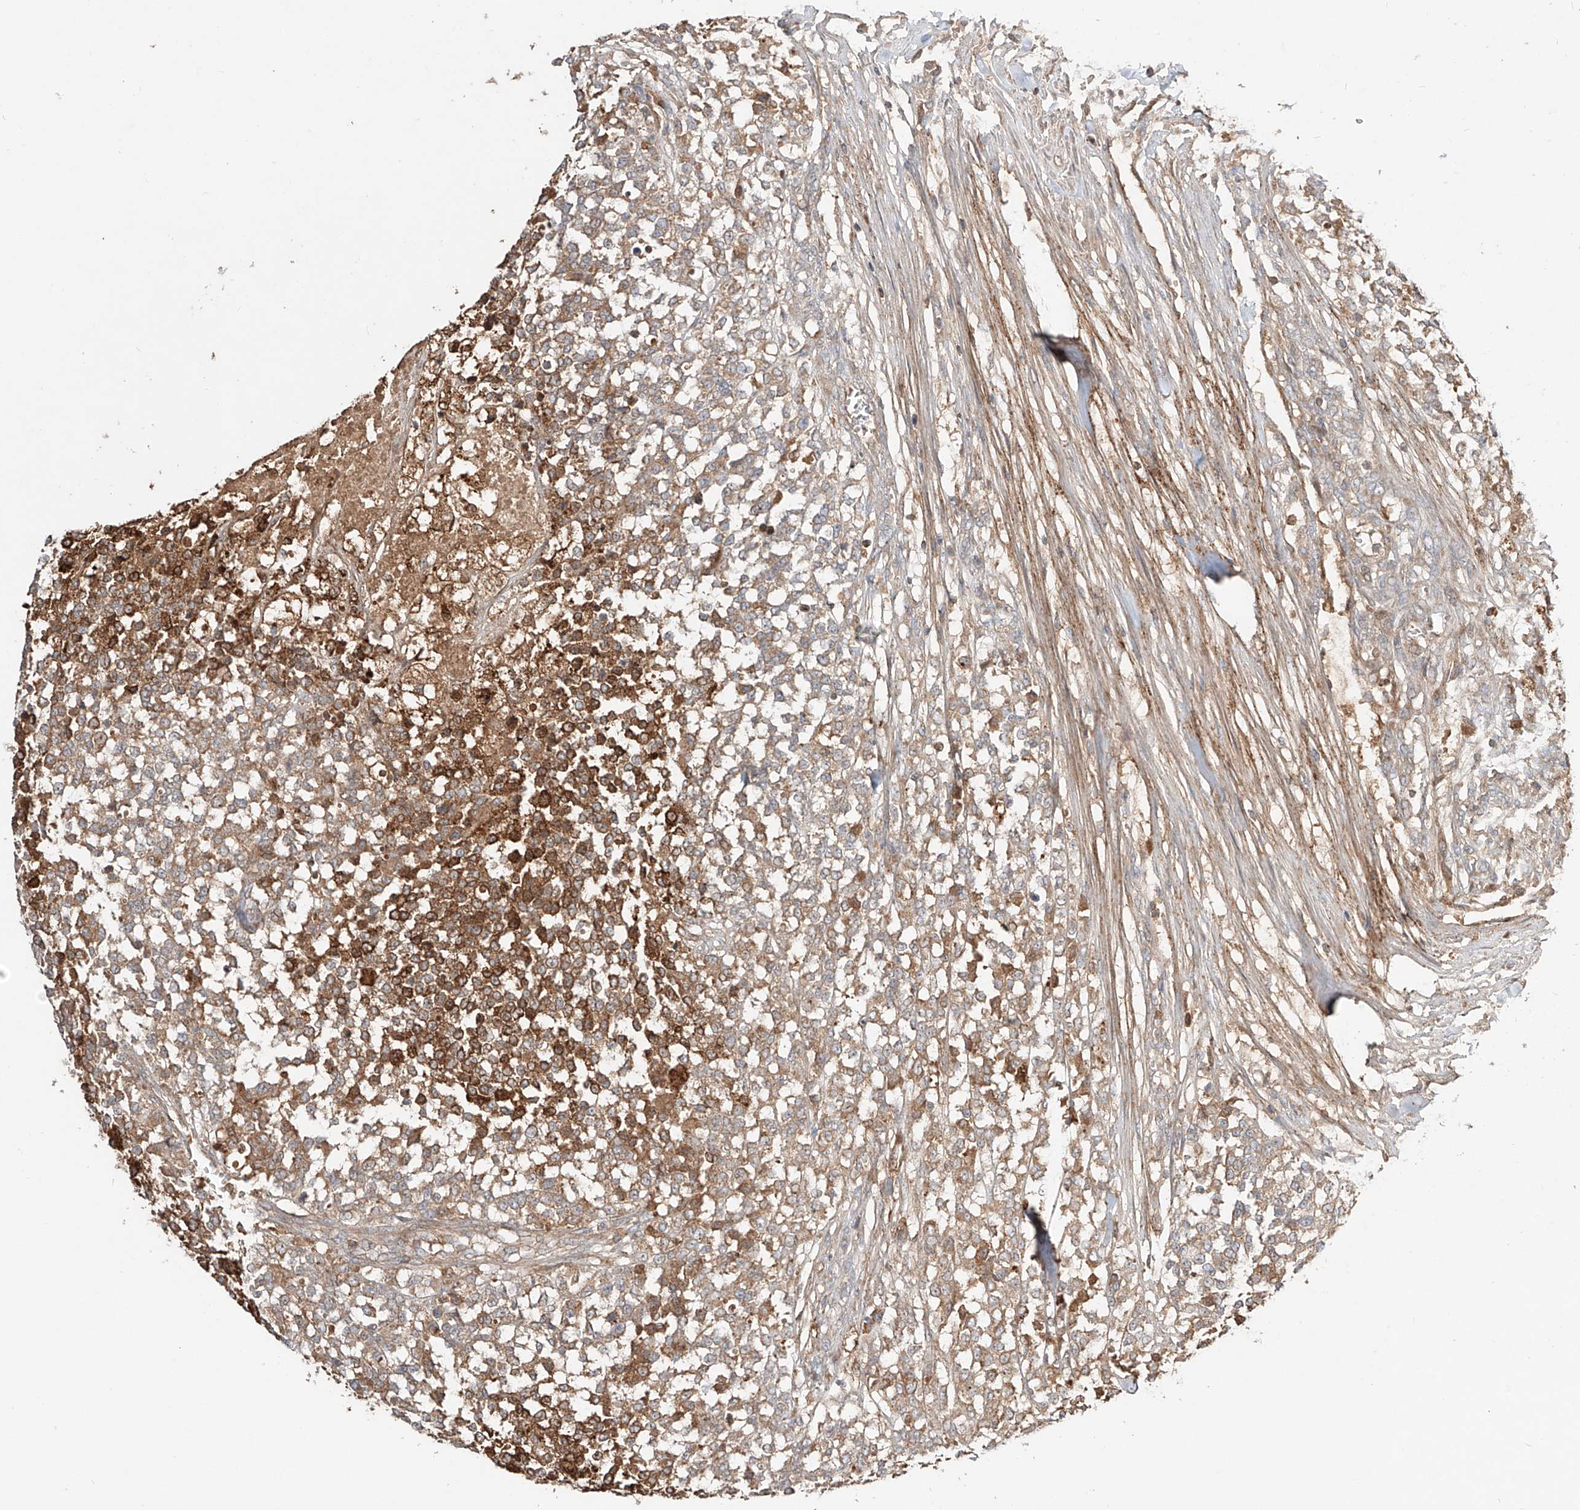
{"staining": {"intensity": "moderate", "quantity": ">75%", "location": "cytoplasmic/membranous"}, "tissue": "testis cancer", "cell_type": "Tumor cells", "image_type": "cancer", "snomed": [{"axis": "morphology", "description": "Seminoma, NOS"}, {"axis": "topography", "description": "Testis"}], "caption": "Immunohistochemistry histopathology image of seminoma (testis) stained for a protein (brown), which reveals medium levels of moderate cytoplasmic/membranous staining in about >75% of tumor cells.", "gene": "ERO1A", "patient": {"sex": "male", "age": 59}}